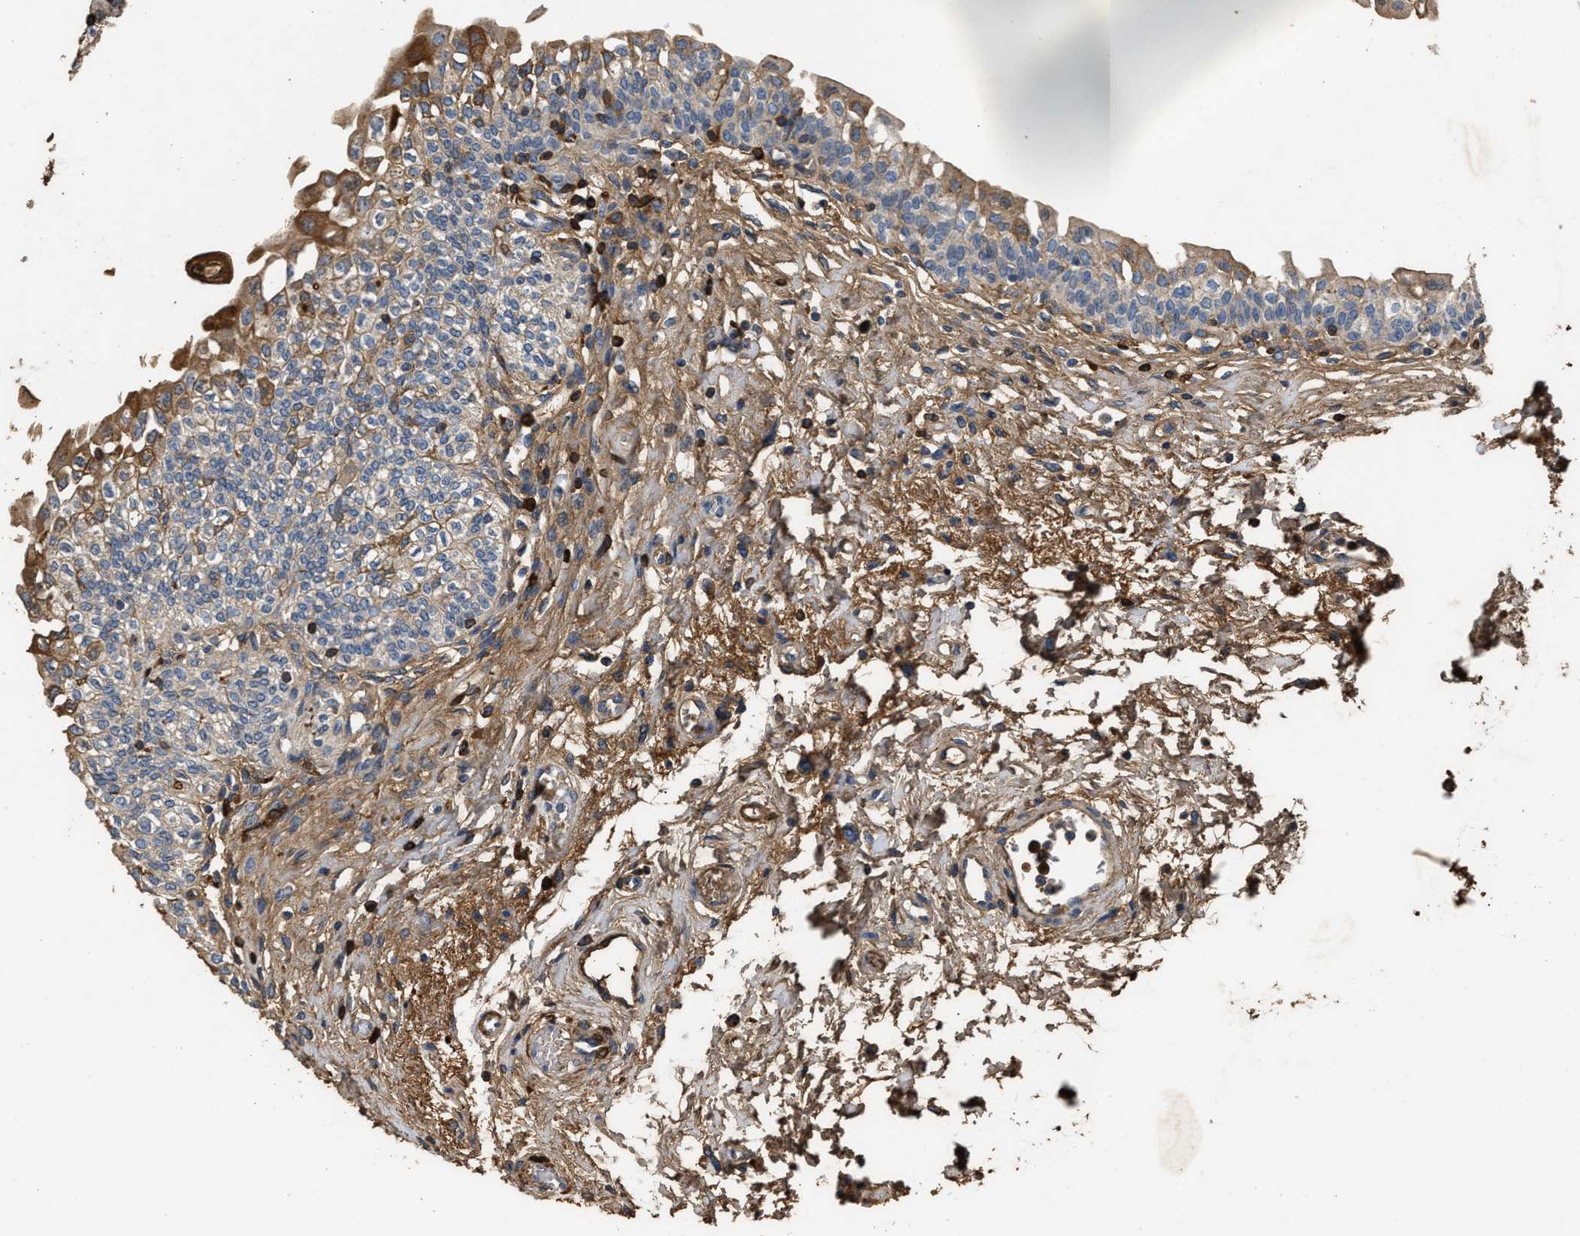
{"staining": {"intensity": "moderate", "quantity": "25%-75%", "location": "cytoplasmic/membranous"}, "tissue": "urinary bladder", "cell_type": "Urothelial cells", "image_type": "normal", "snomed": [{"axis": "morphology", "description": "Normal tissue, NOS"}, {"axis": "topography", "description": "Urinary bladder"}], "caption": "Protein analysis of unremarkable urinary bladder shows moderate cytoplasmic/membranous expression in approximately 25%-75% of urothelial cells. The staining is performed using DAB (3,3'-diaminobenzidine) brown chromogen to label protein expression. The nuclei are counter-stained blue using hematoxylin.", "gene": "C3", "patient": {"sex": "male", "age": 55}}